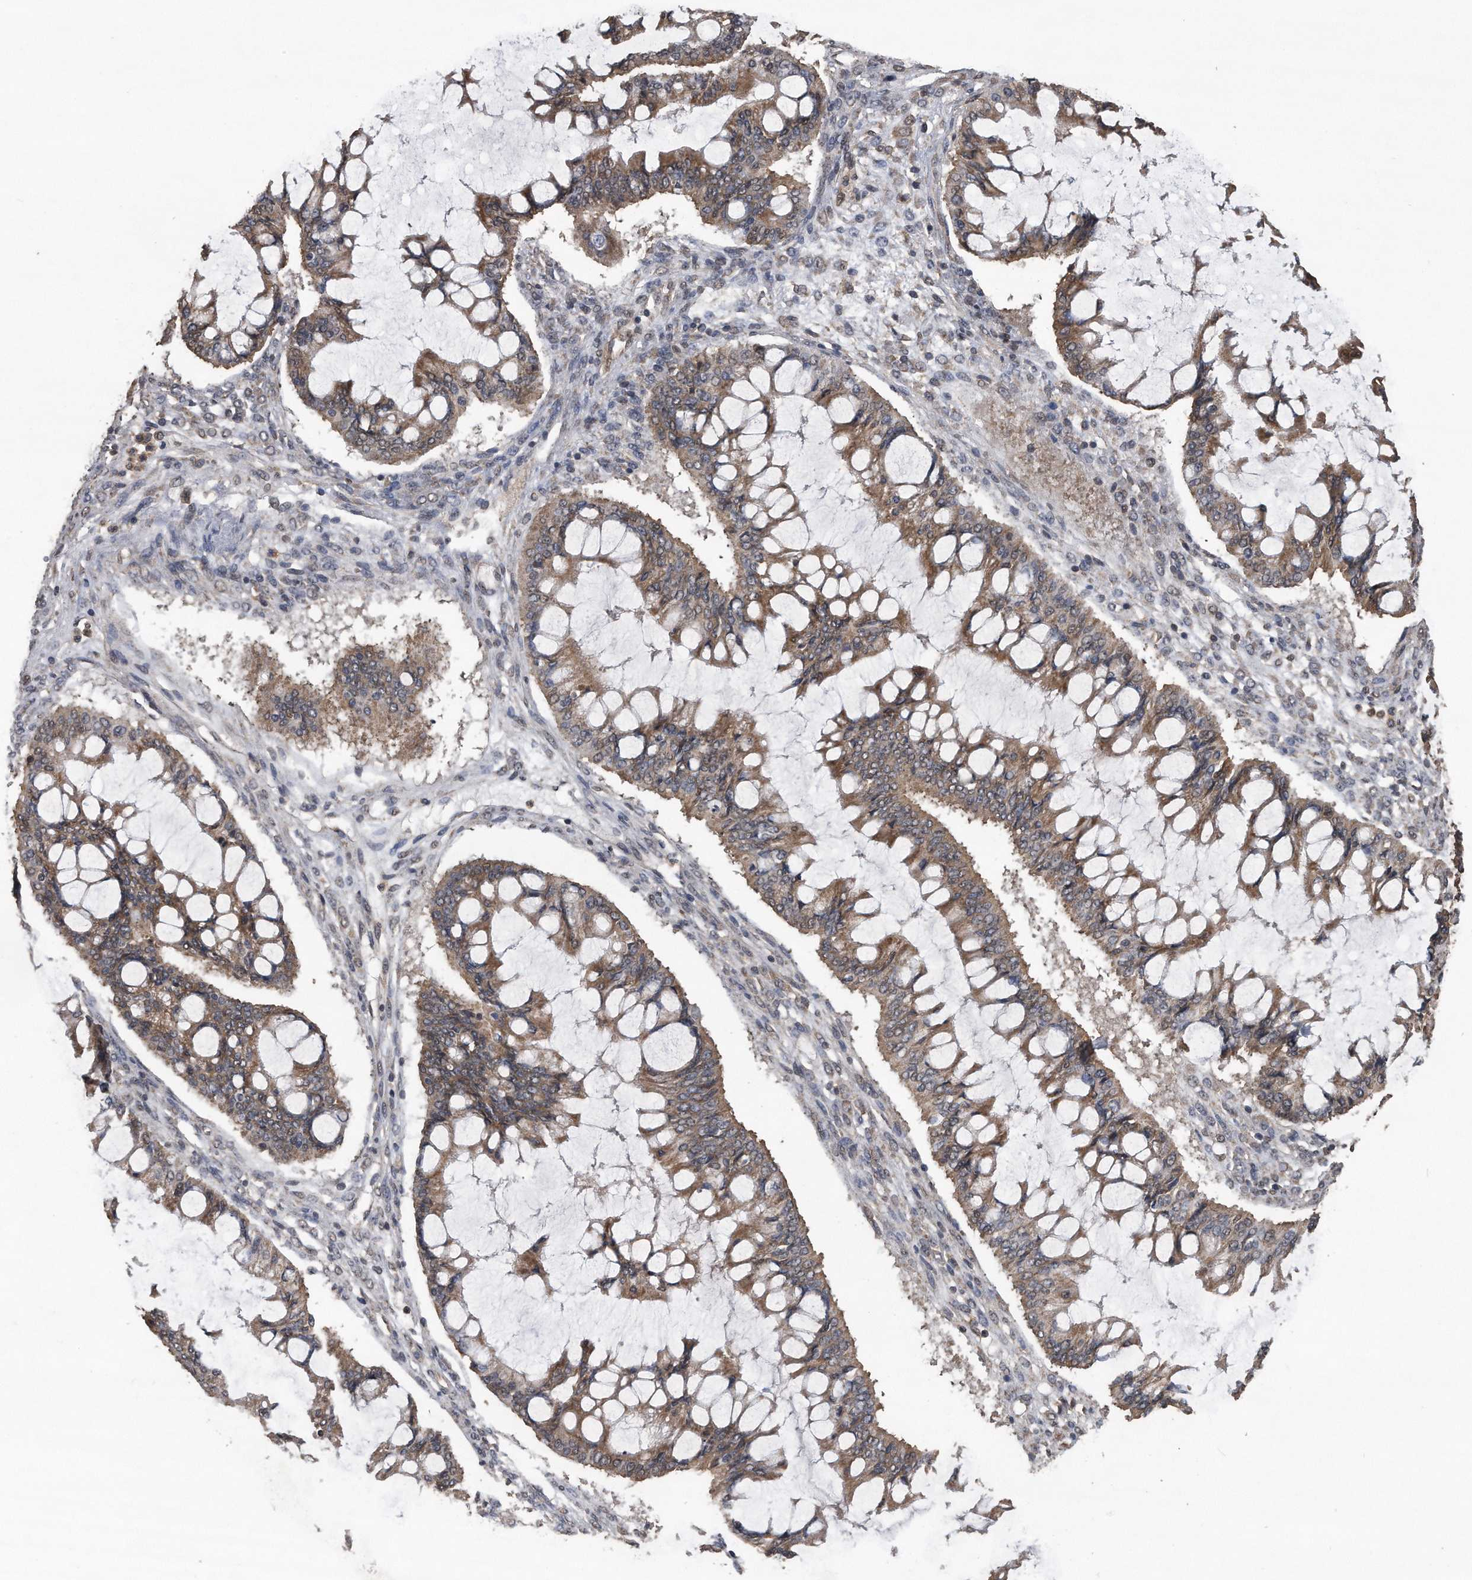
{"staining": {"intensity": "moderate", "quantity": ">75%", "location": "cytoplasmic/membranous"}, "tissue": "ovarian cancer", "cell_type": "Tumor cells", "image_type": "cancer", "snomed": [{"axis": "morphology", "description": "Cystadenocarcinoma, mucinous, NOS"}, {"axis": "topography", "description": "Ovary"}], "caption": "Protein expression analysis of ovarian cancer shows moderate cytoplasmic/membranous expression in about >75% of tumor cells.", "gene": "CRYZL1", "patient": {"sex": "female", "age": 73}}